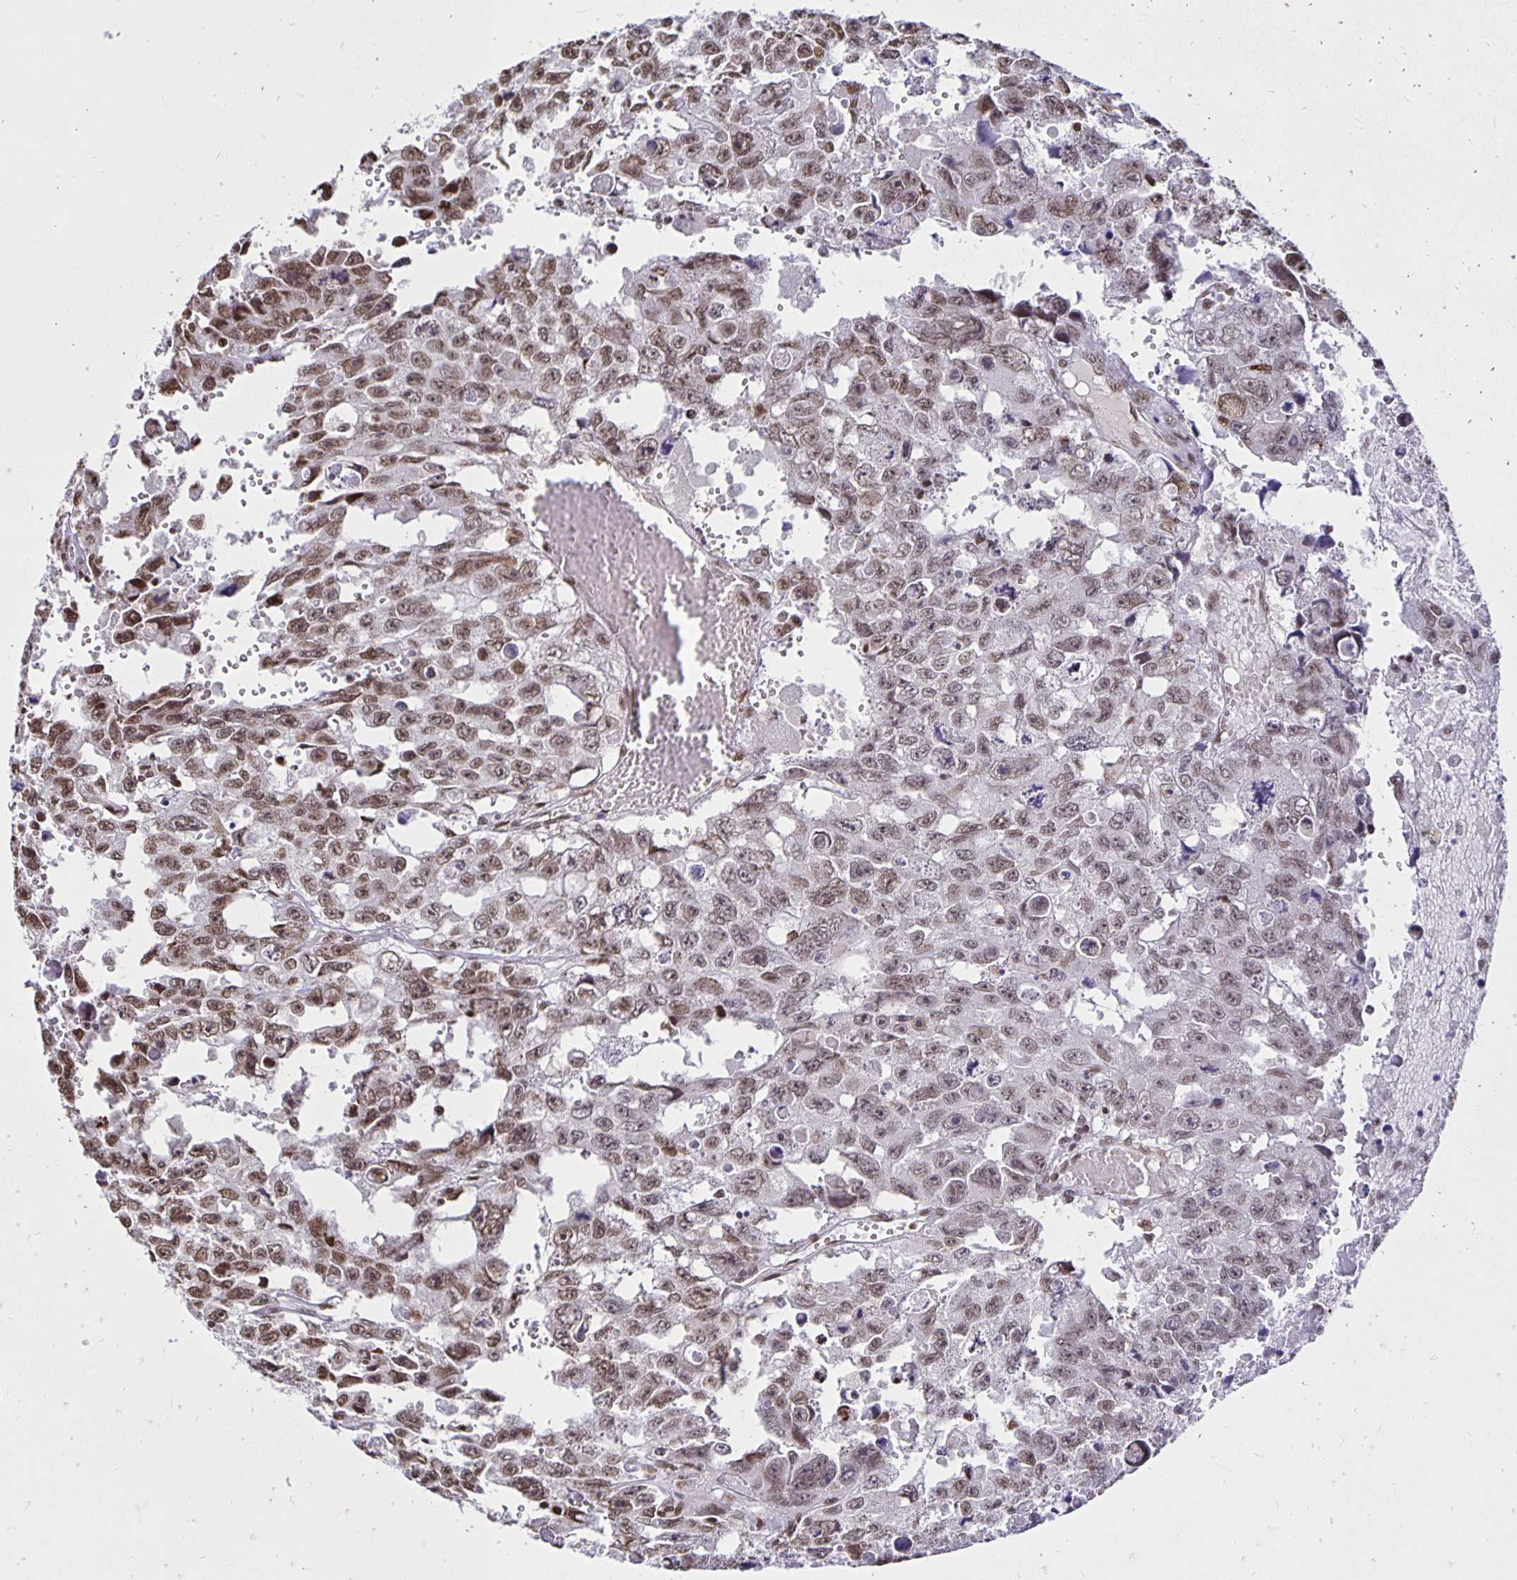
{"staining": {"intensity": "moderate", "quantity": ">75%", "location": "nuclear"}, "tissue": "testis cancer", "cell_type": "Tumor cells", "image_type": "cancer", "snomed": [{"axis": "morphology", "description": "Seminoma, NOS"}, {"axis": "topography", "description": "Testis"}], "caption": "Protein staining exhibits moderate nuclear expression in approximately >75% of tumor cells in testis cancer.", "gene": "ZNF579", "patient": {"sex": "male", "age": 26}}